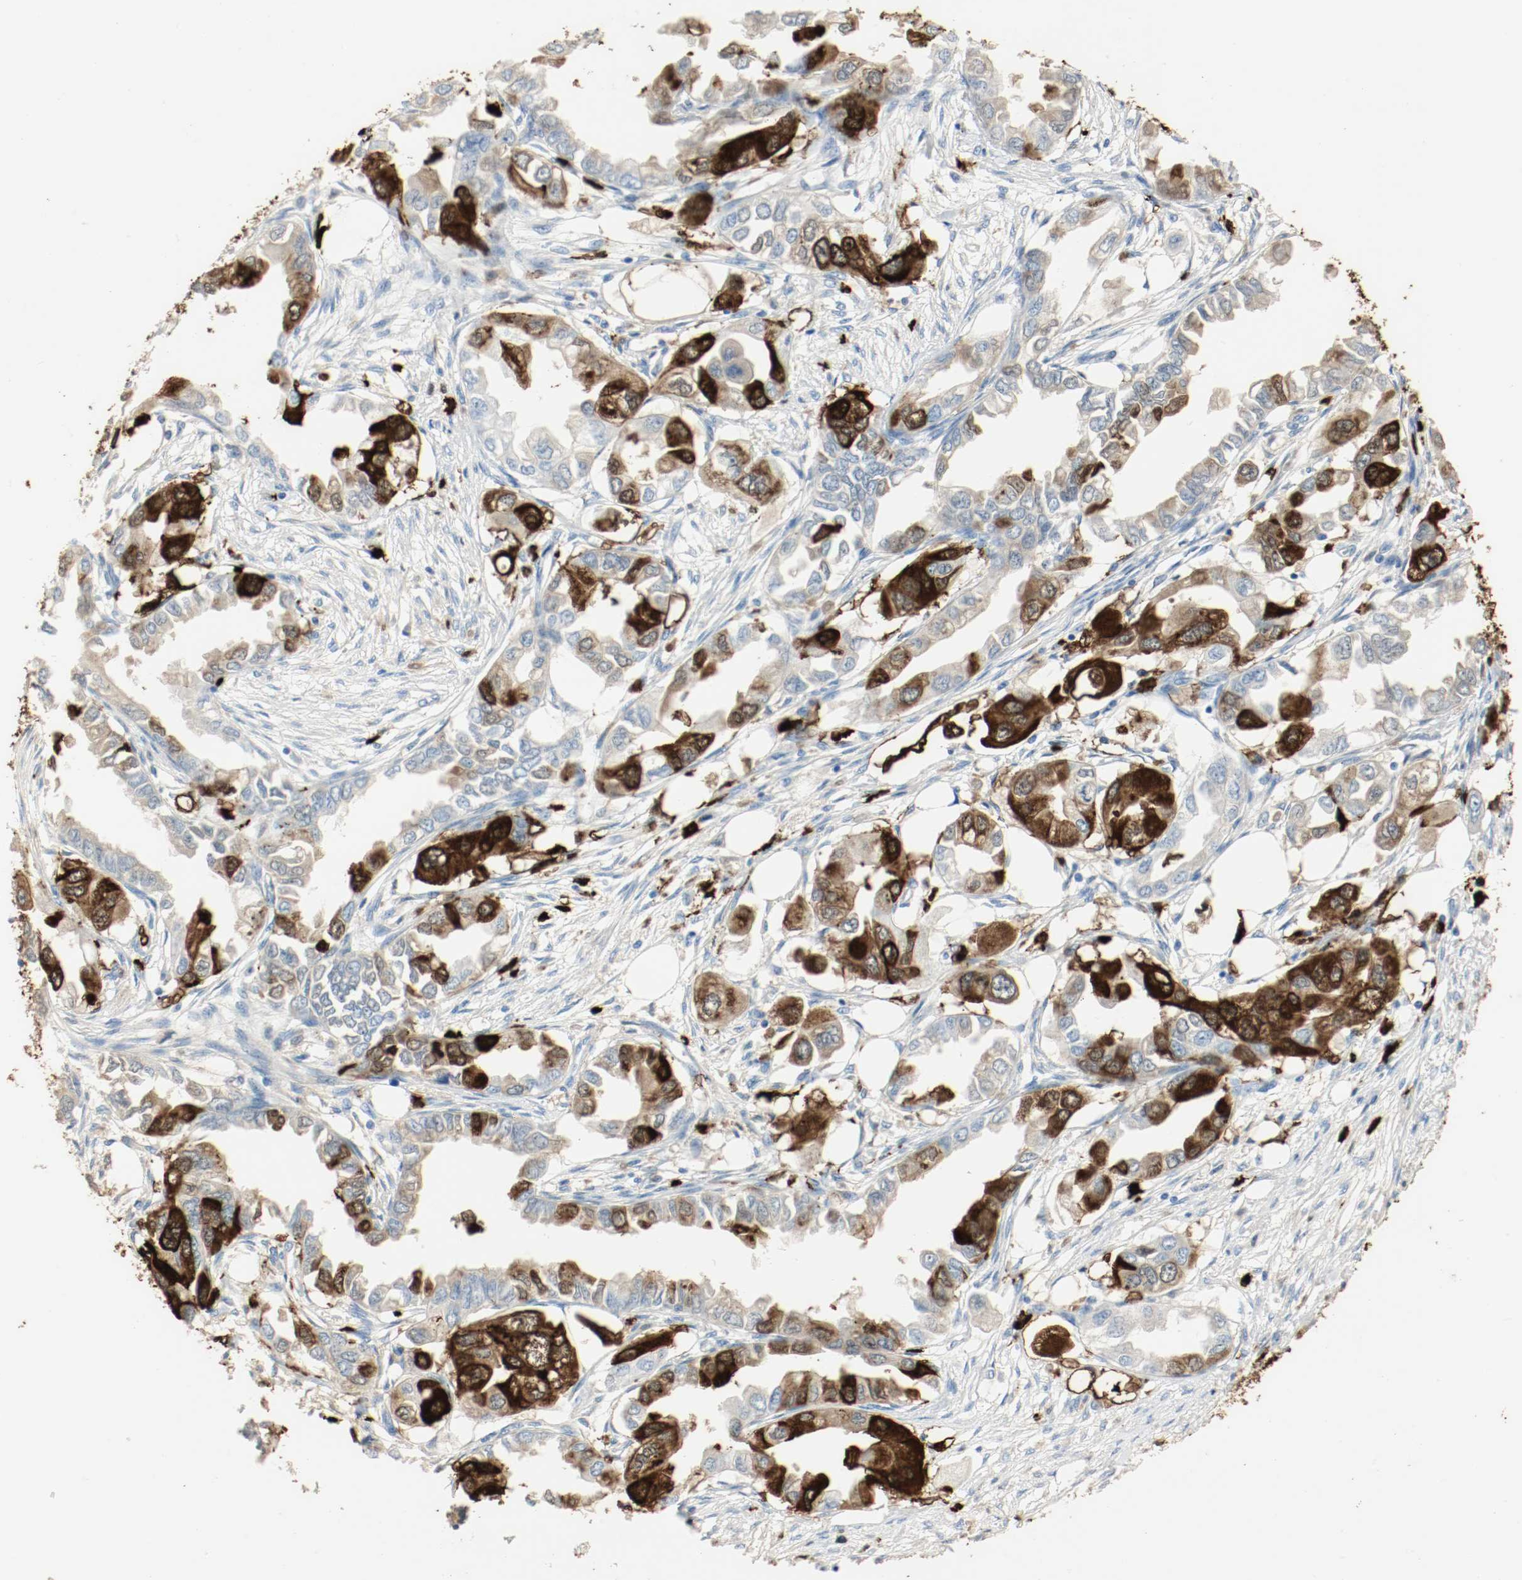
{"staining": {"intensity": "strong", "quantity": "25%-75%", "location": "cytoplasmic/membranous"}, "tissue": "endometrial cancer", "cell_type": "Tumor cells", "image_type": "cancer", "snomed": [{"axis": "morphology", "description": "Adenocarcinoma, NOS"}, {"axis": "topography", "description": "Endometrium"}], "caption": "Strong cytoplasmic/membranous staining is appreciated in approximately 25%-75% of tumor cells in endometrial cancer.", "gene": "S100A9", "patient": {"sex": "female", "age": 67}}